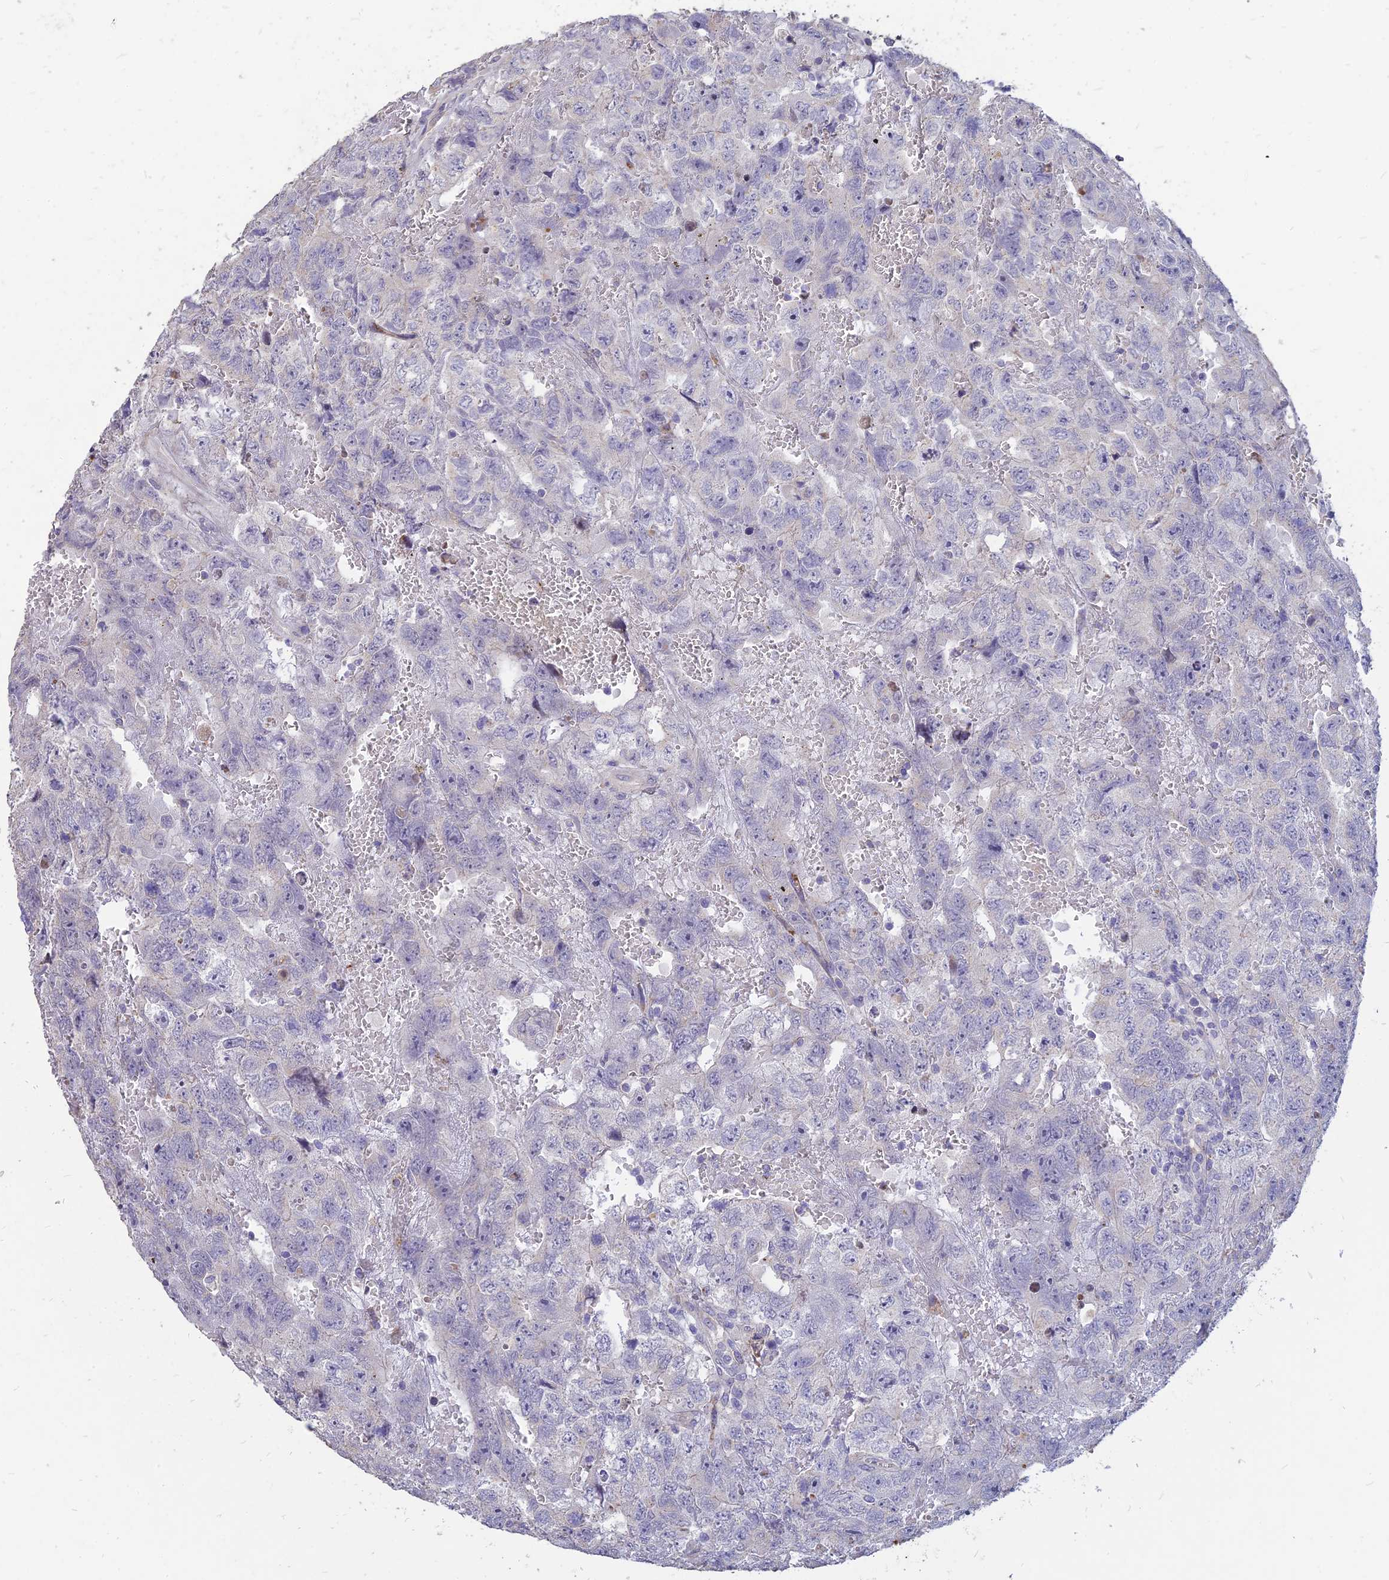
{"staining": {"intensity": "negative", "quantity": "none", "location": "none"}, "tissue": "testis cancer", "cell_type": "Tumor cells", "image_type": "cancer", "snomed": [{"axis": "morphology", "description": "Carcinoma, Embryonal, NOS"}, {"axis": "topography", "description": "Testis"}], "caption": "High power microscopy image of an IHC micrograph of testis cancer, revealing no significant positivity in tumor cells. (Brightfield microscopy of DAB IHC at high magnification).", "gene": "ST3GAL6", "patient": {"sex": "male", "age": 45}}